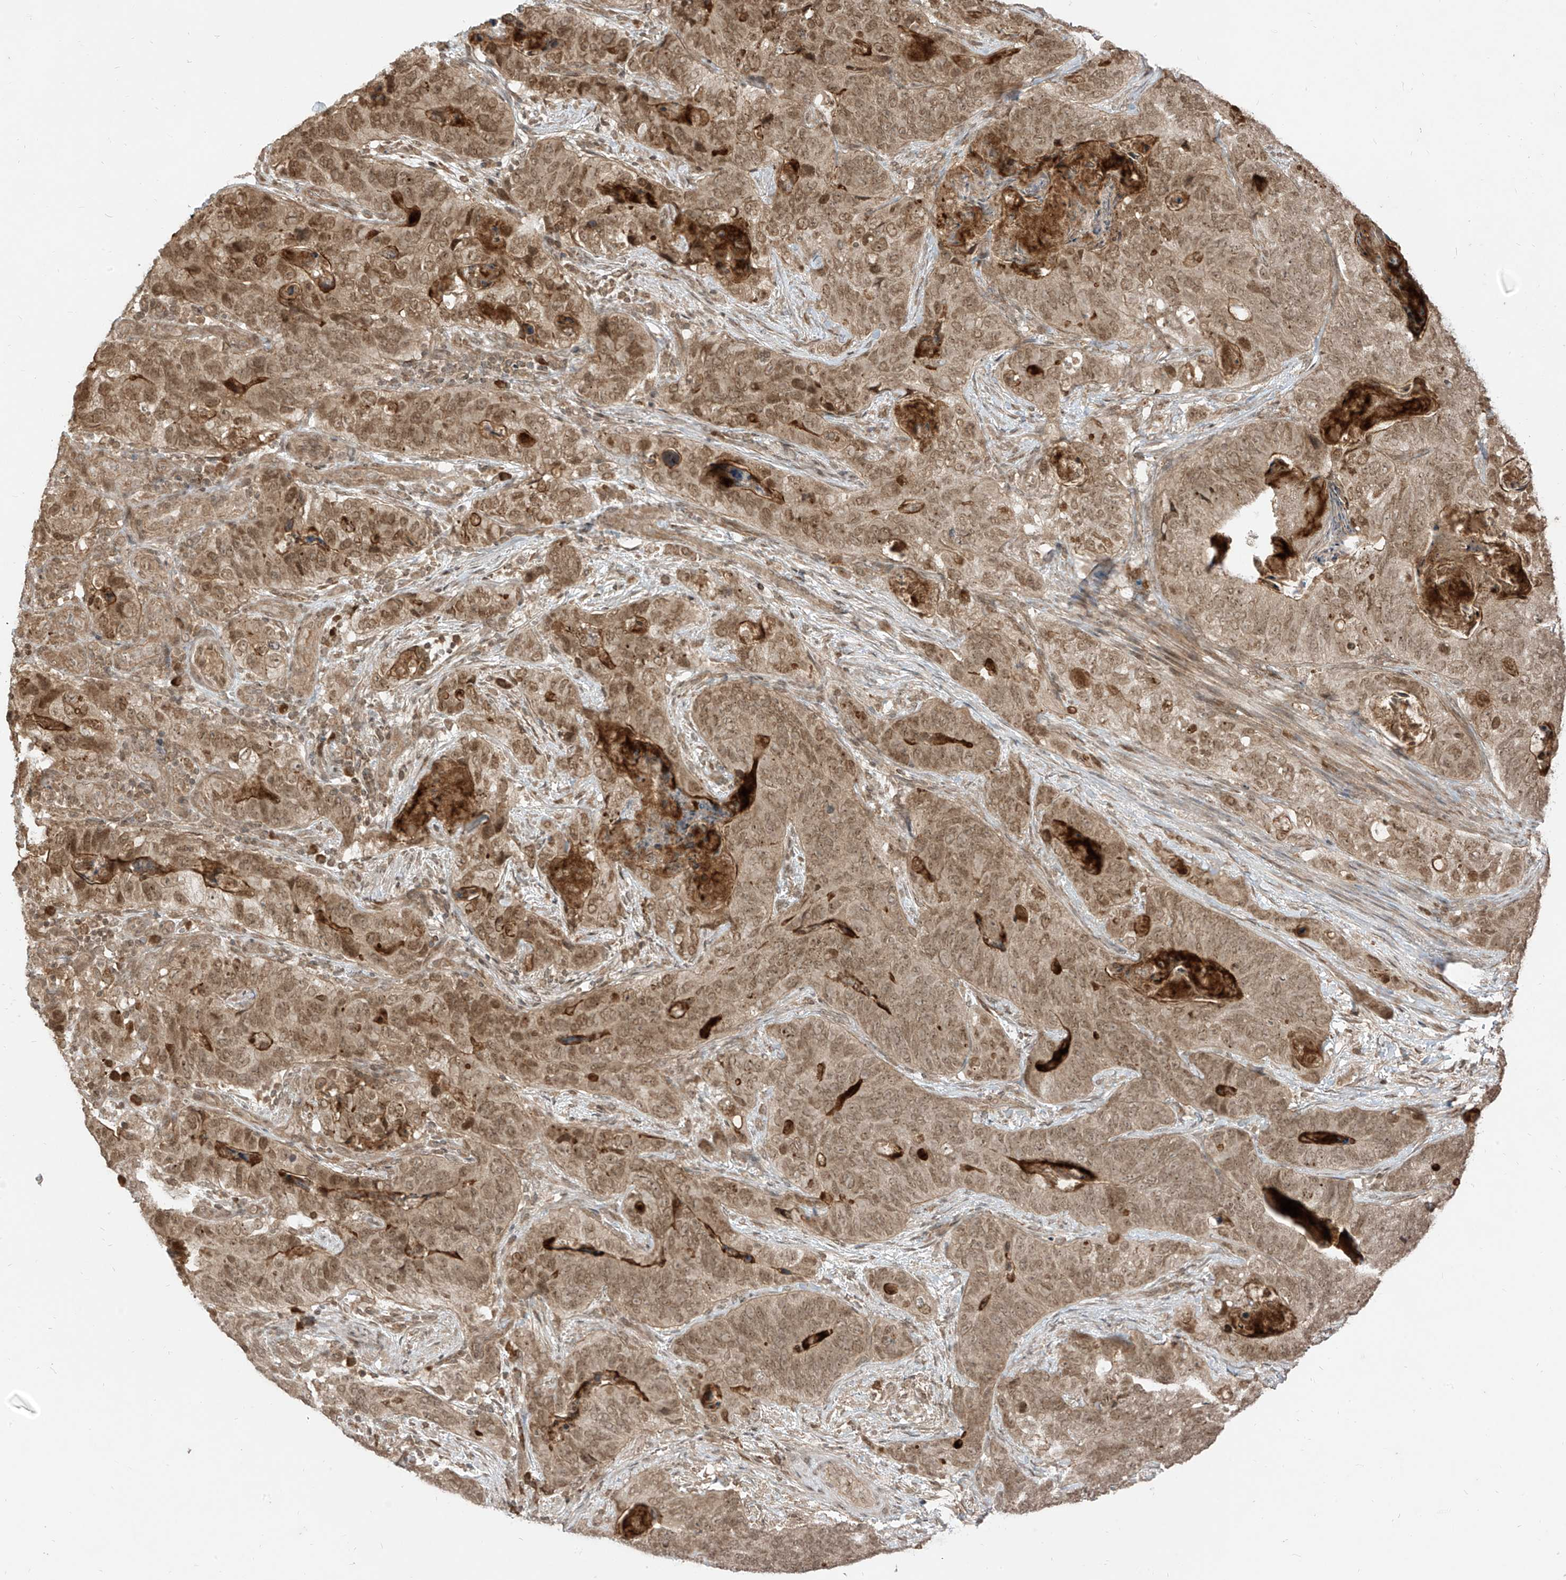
{"staining": {"intensity": "moderate", "quantity": ">75%", "location": "cytoplasmic/membranous,nuclear"}, "tissue": "stomach cancer", "cell_type": "Tumor cells", "image_type": "cancer", "snomed": [{"axis": "morphology", "description": "Normal tissue, NOS"}, {"axis": "morphology", "description": "Adenocarcinoma, NOS"}, {"axis": "topography", "description": "Stomach"}], "caption": "Adenocarcinoma (stomach) stained with immunohistochemistry (IHC) exhibits moderate cytoplasmic/membranous and nuclear positivity in approximately >75% of tumor cells.", "gene": "LCOR", "patient": {"sex": "female", "age": 89}}